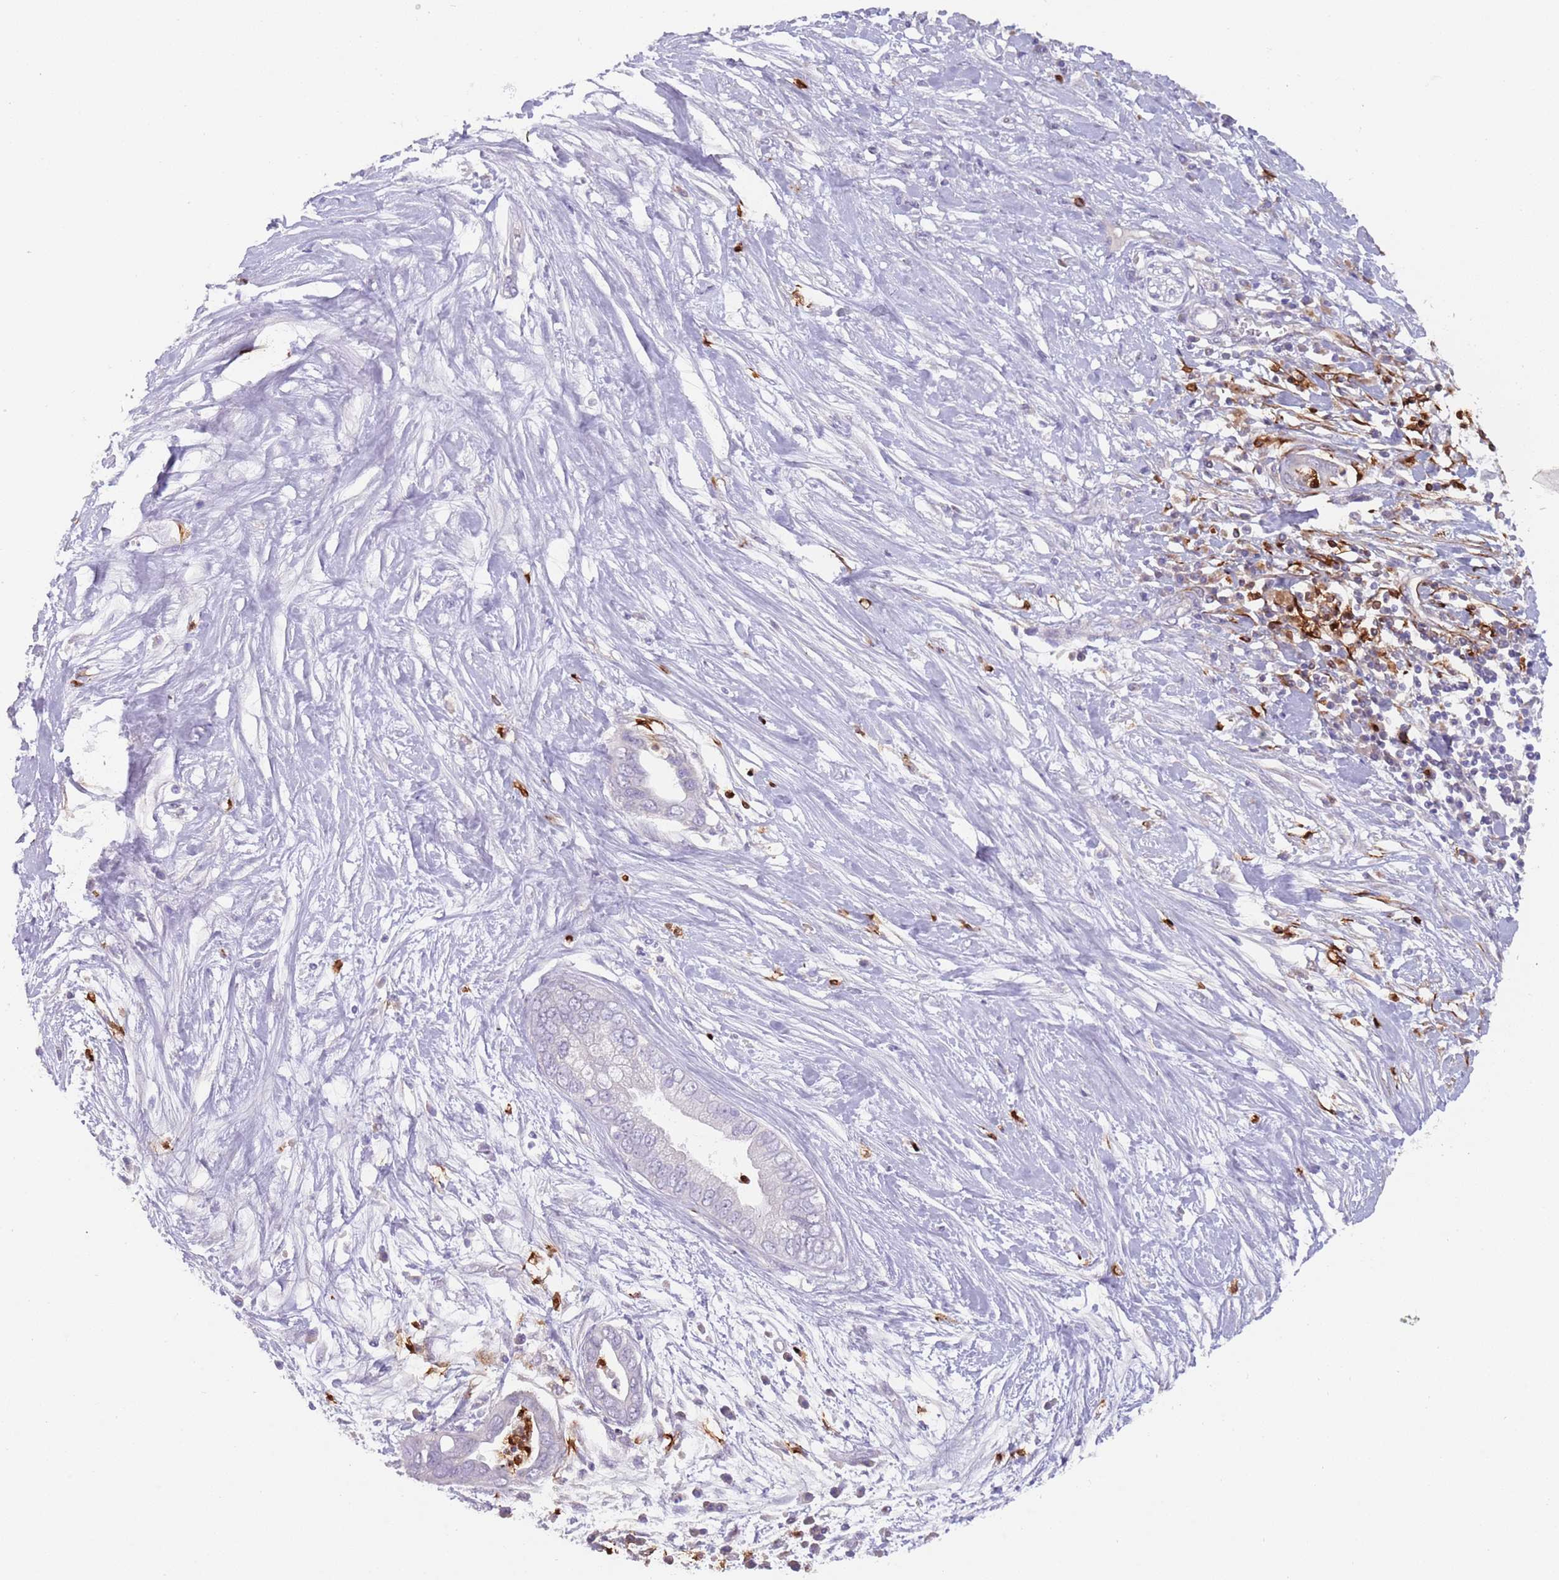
{"staining": {"intensity": "negative", "quantity": "none", "location": "none"}, "tissue": "pancreatic cancer", "cell_type": "Tumor cells", "image_type": "cancer", "snomed": [{"axis": "morphology", "description": "Adenocarcinoma, NOS"}, {"axis": "topography", "description": "Pancreas"}], "caption": "There is no significant positivity in tumor cells of pancreatic cancer (adenocarcinoma).", "gene": "TMEM251", "patient": {"sex": "male", "age": 75}}